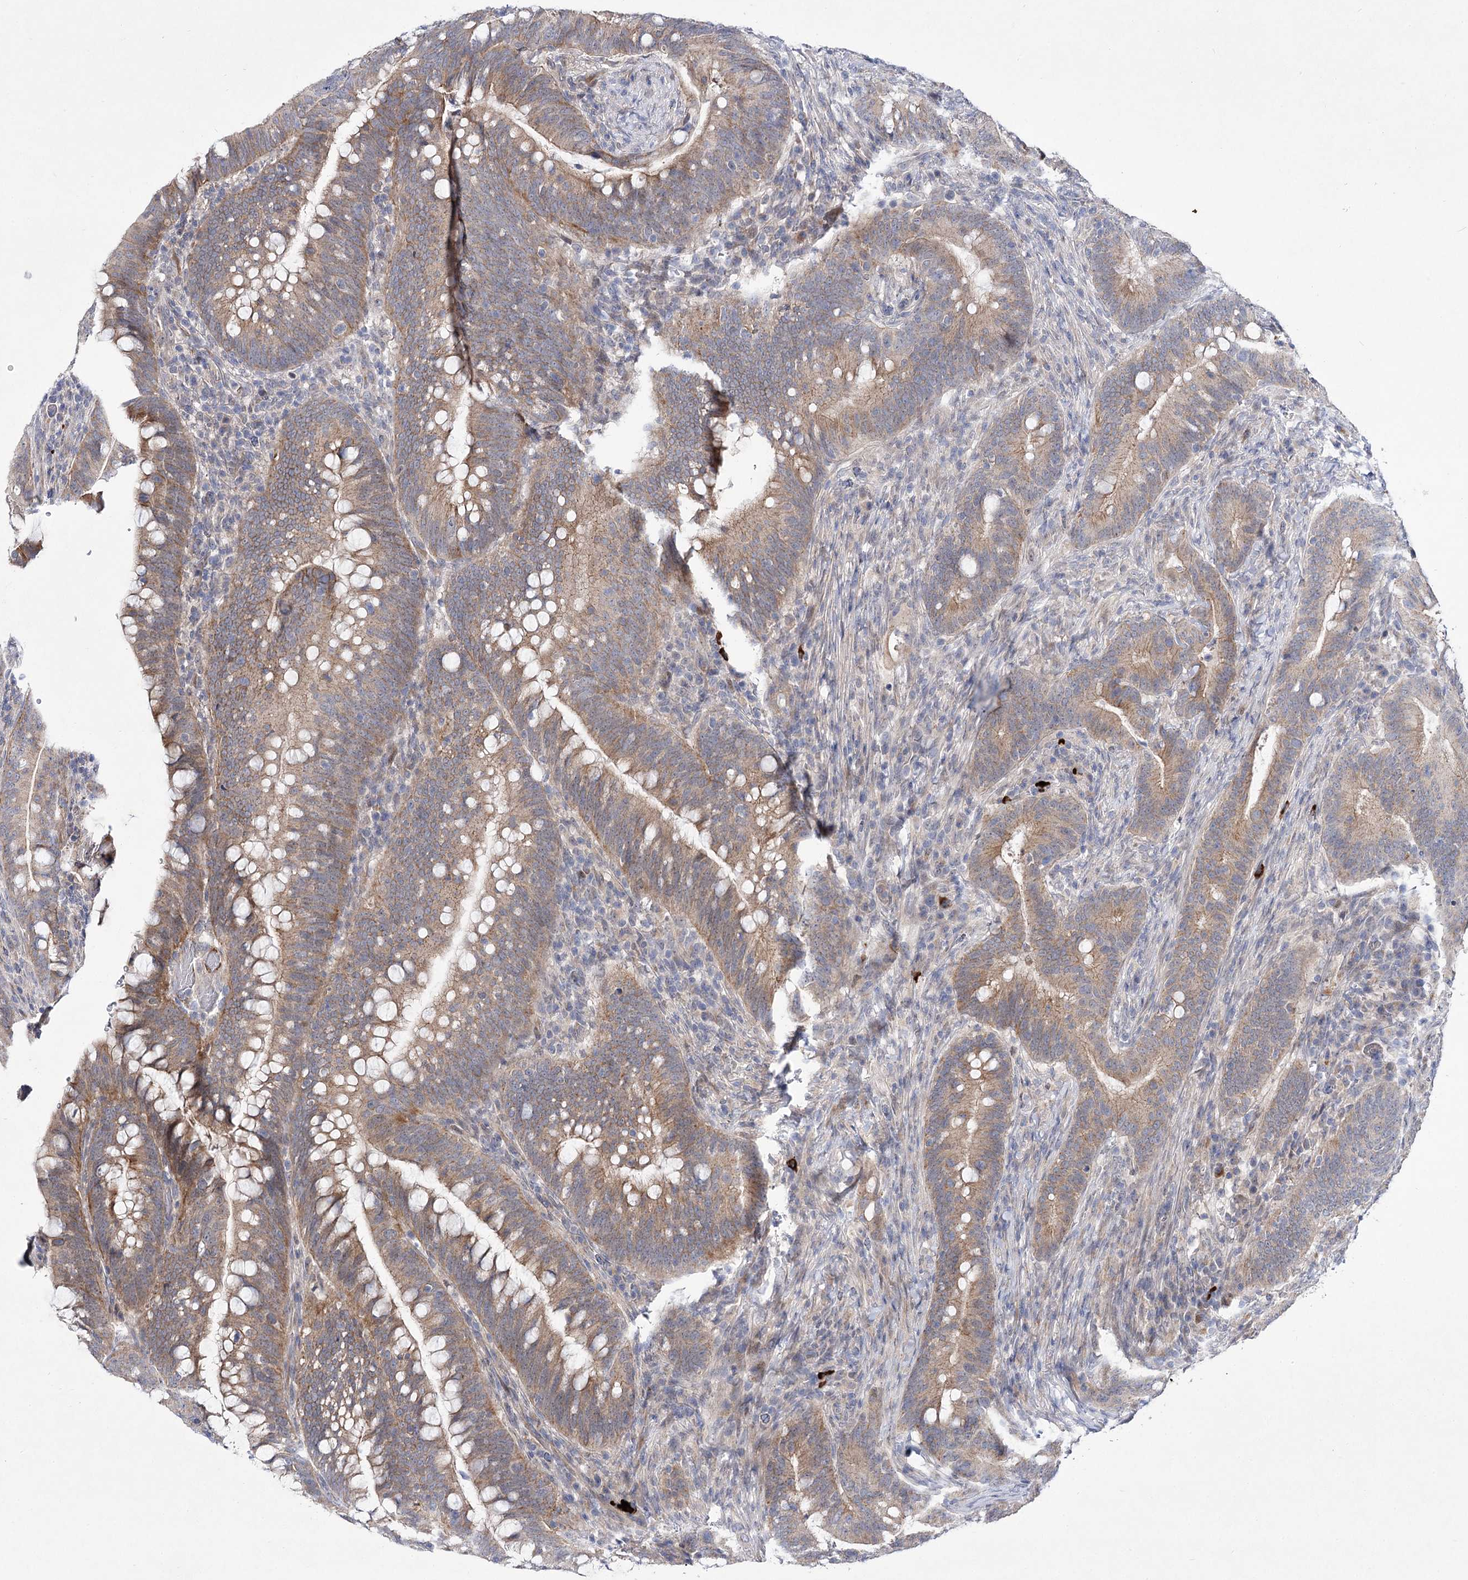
{"staining": {"intensity": "moderate", "quantity": ">75%", "location": "cytoplasmic/membranous"}, "tissue": "colorectal cancer", "cell_type": "Tumor cells", "image_type": "cancer", "snomed": [{"axis": "morphology", "description": "Adenocarcinoma, NOS"}, {"axis": "topography", "description": "Colon"}], "caption": "Immunohistochemical staining of colorectal cancer (adenocarcinoma) exhibits moderate cytoplasmic/membranous protein expression in about >75% of tumor cells.", "gene": "ARHGAP32", "patient": {"sex": "female", "age": 66}}